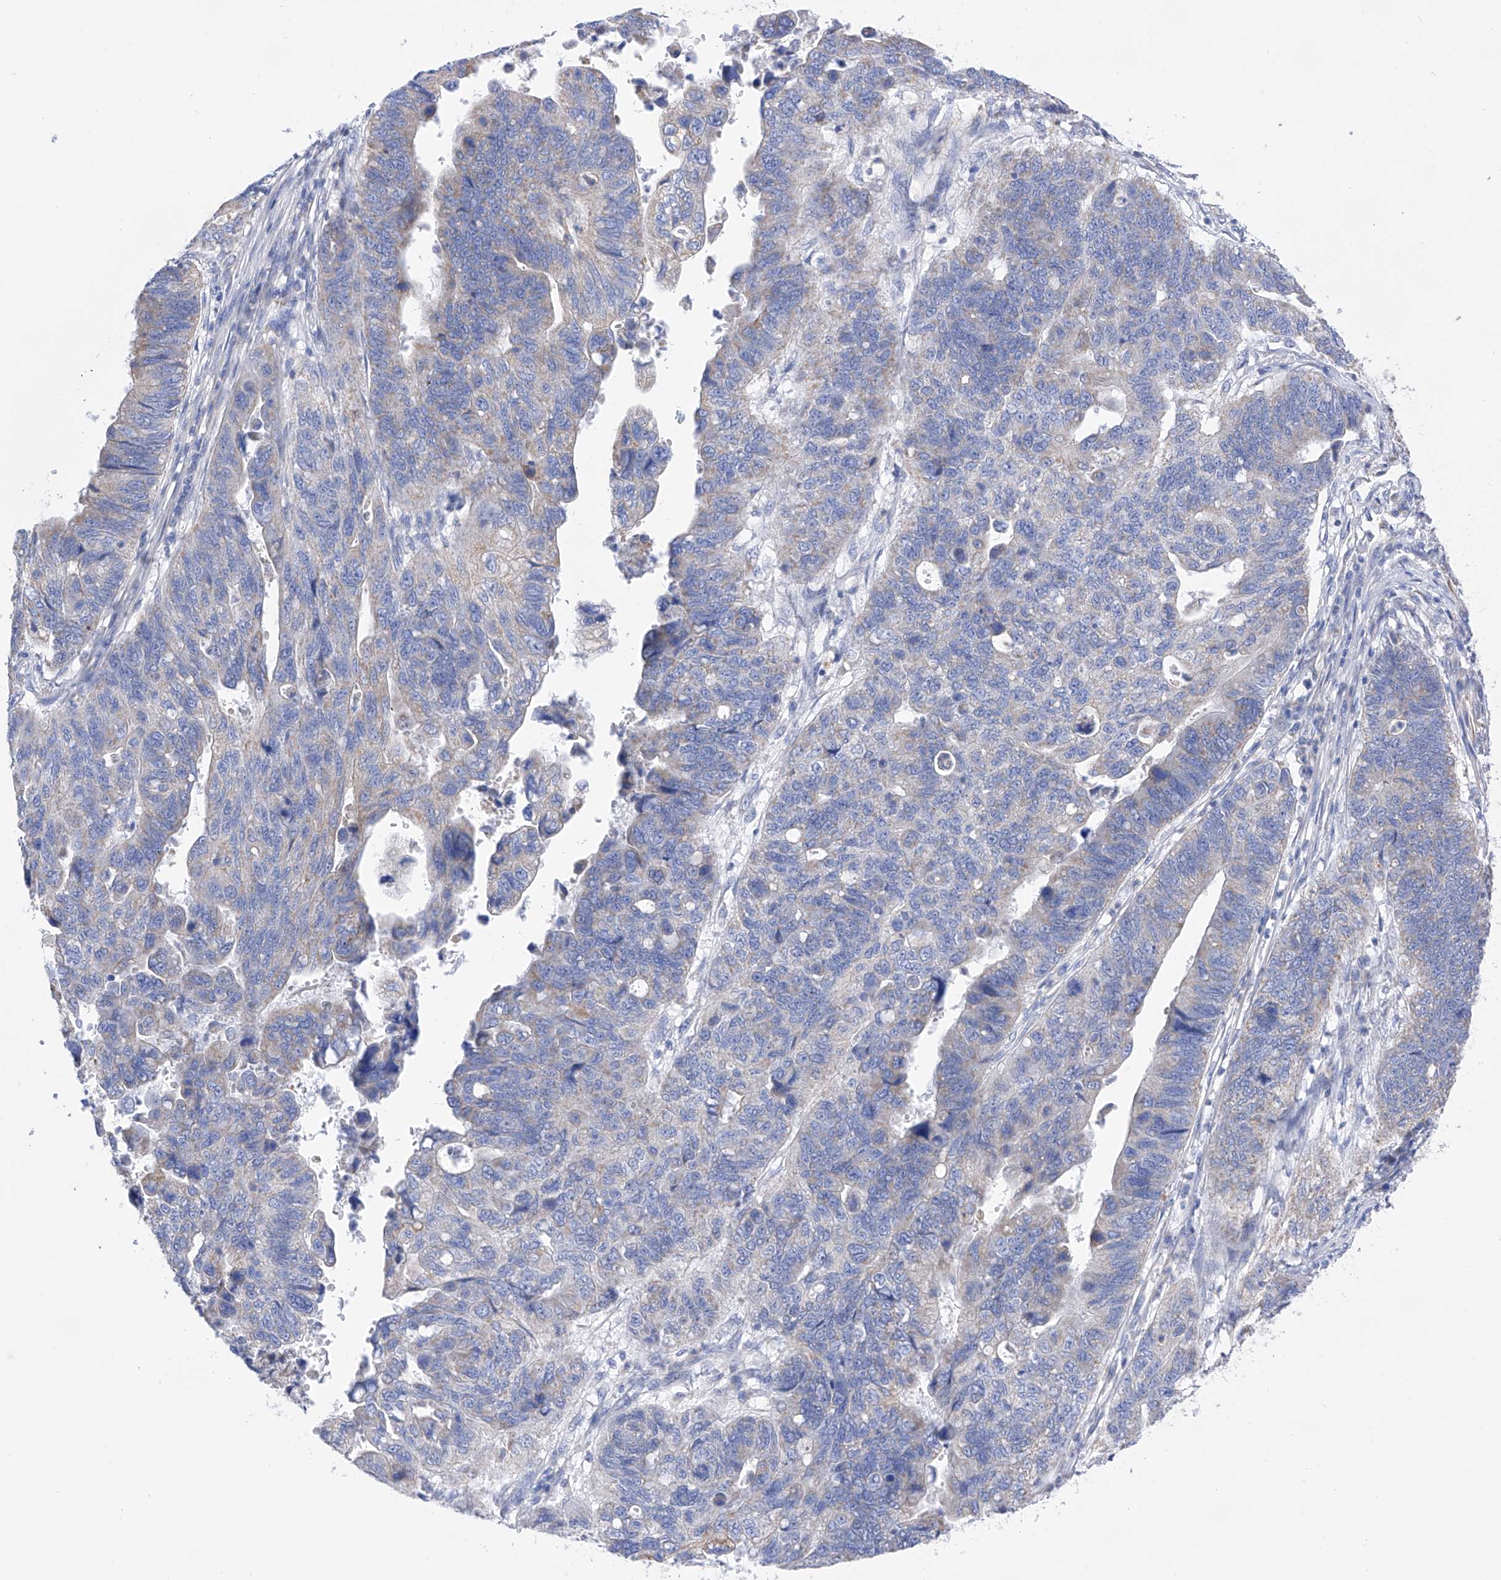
{"staining": {"intensity": "weak", "quantity": "<25%", "location": "cytoplasmic/membranous"}, "tissue": "stomach cancer", "cell_type": "Tumor cells", "image_type": "cancer", "snomed": [{"axis": "morphology", "description": "Adenocarcinoma, NOS"}, {"axis": "topography", "description": "Stomach"}], "caption": "This micrograph is of stomach cancer (adenocarcinoma) stained with IHC to label a protein in brown with the nuclei are counter-stained blue. There is no positivity in tumor cells. The staining was performed using DAB (3,3'-diaminobenzidine) to visualize the protein expression in brown, while the nuclei were stained in blue with hematoxylin (Magnification: 20x).", "gene": "FLG", "patient": {"sex": "male", "age": 59}}